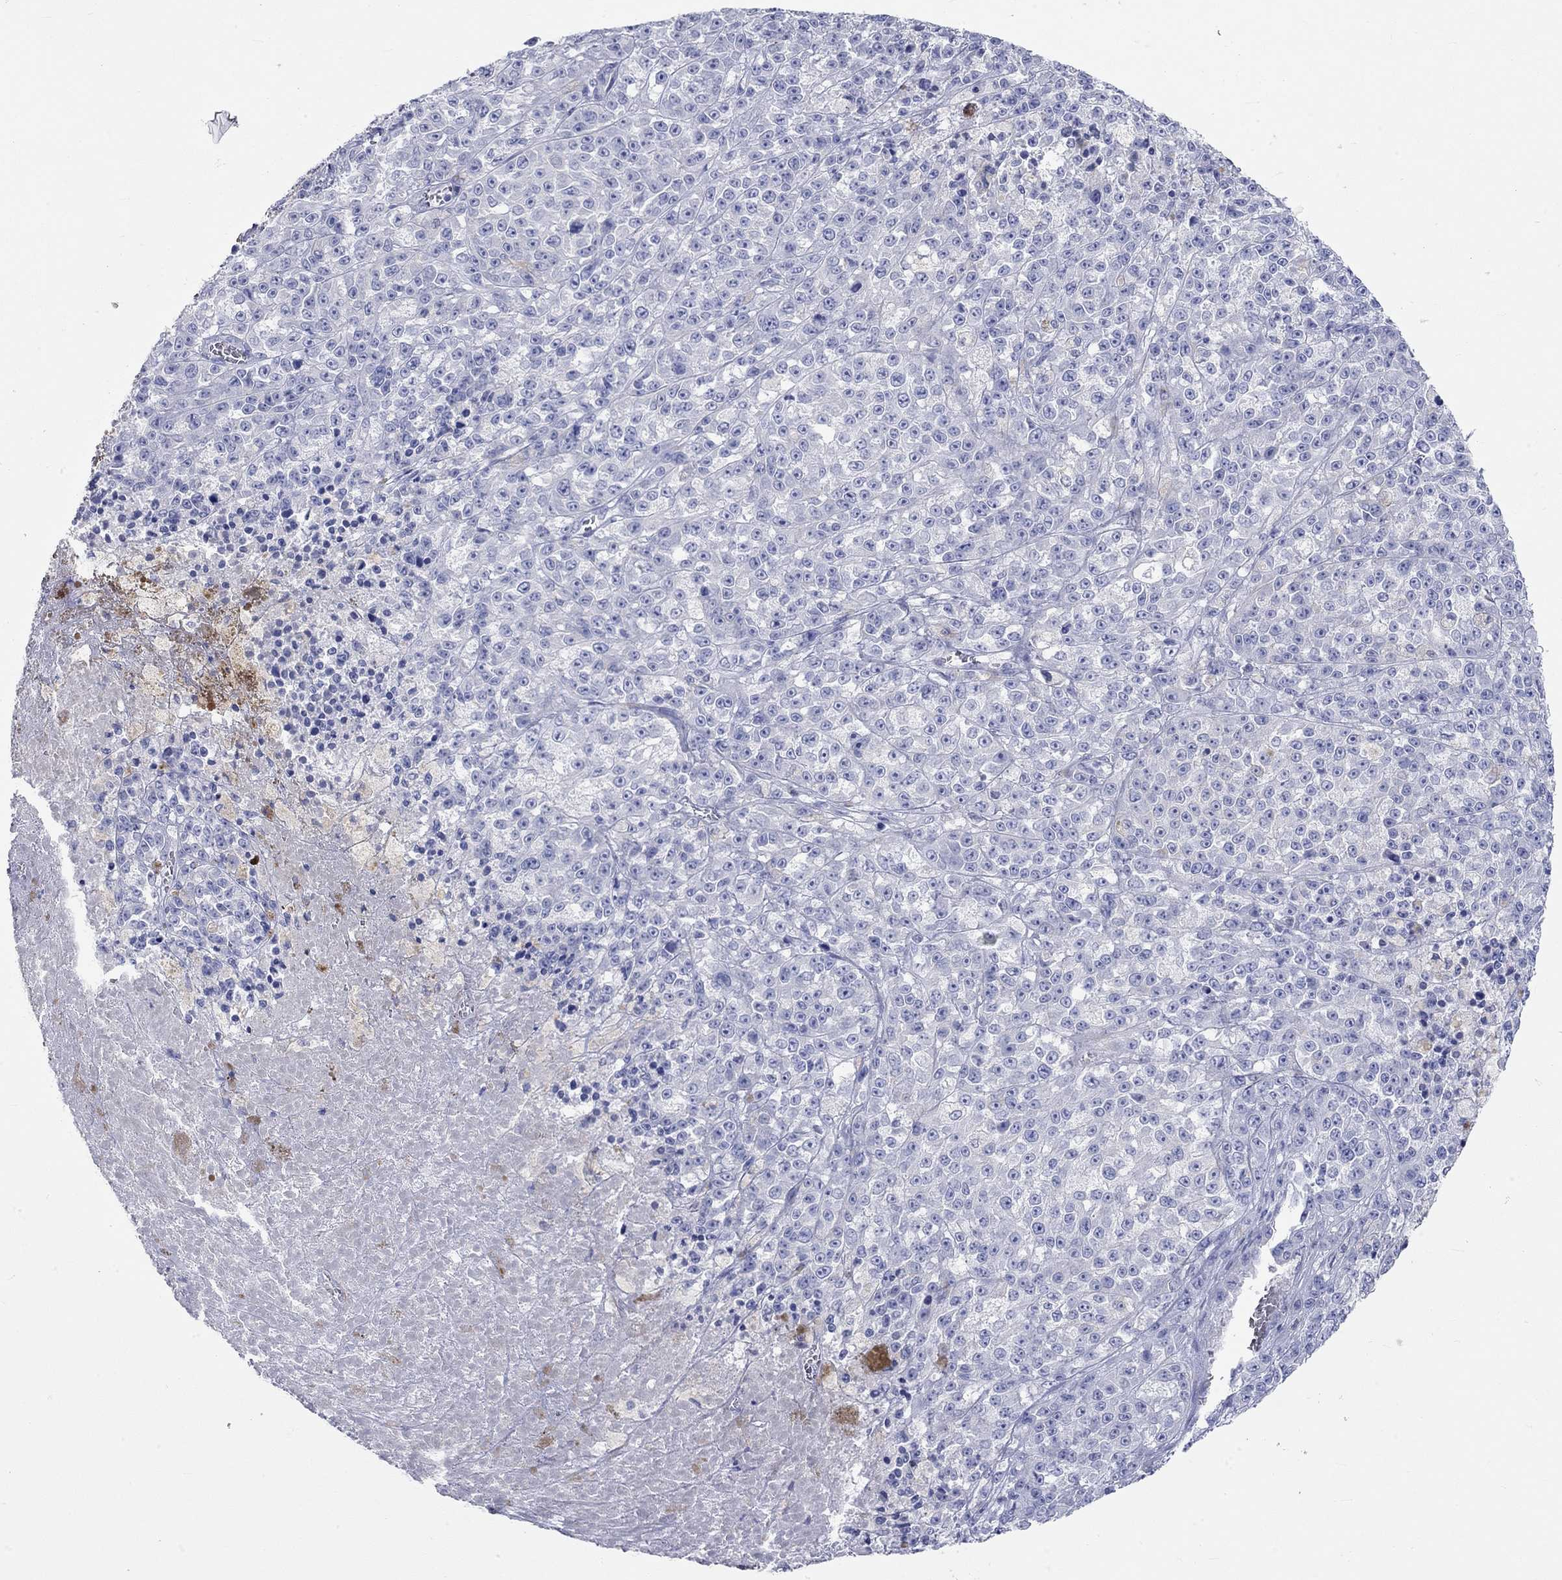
{"staining": {"intensity": "negative", "quantity": "none", "location": "none"}, "tissue": "melanoma", "cell_type": "Tumor cells", "image_type": "cancer", "snomed": [{"axis": "morphology", "description": "Malignant melanoma, NOS"}, {"axis": "topography", "description": "Skin"}], "caption": "Human malignant melanoma stained for a protein using immunohistochemistry (IHC) reveals no expression in tumor cells.", "gene": "SPATA9", "patient": {"sex": "female", "age": 58}}